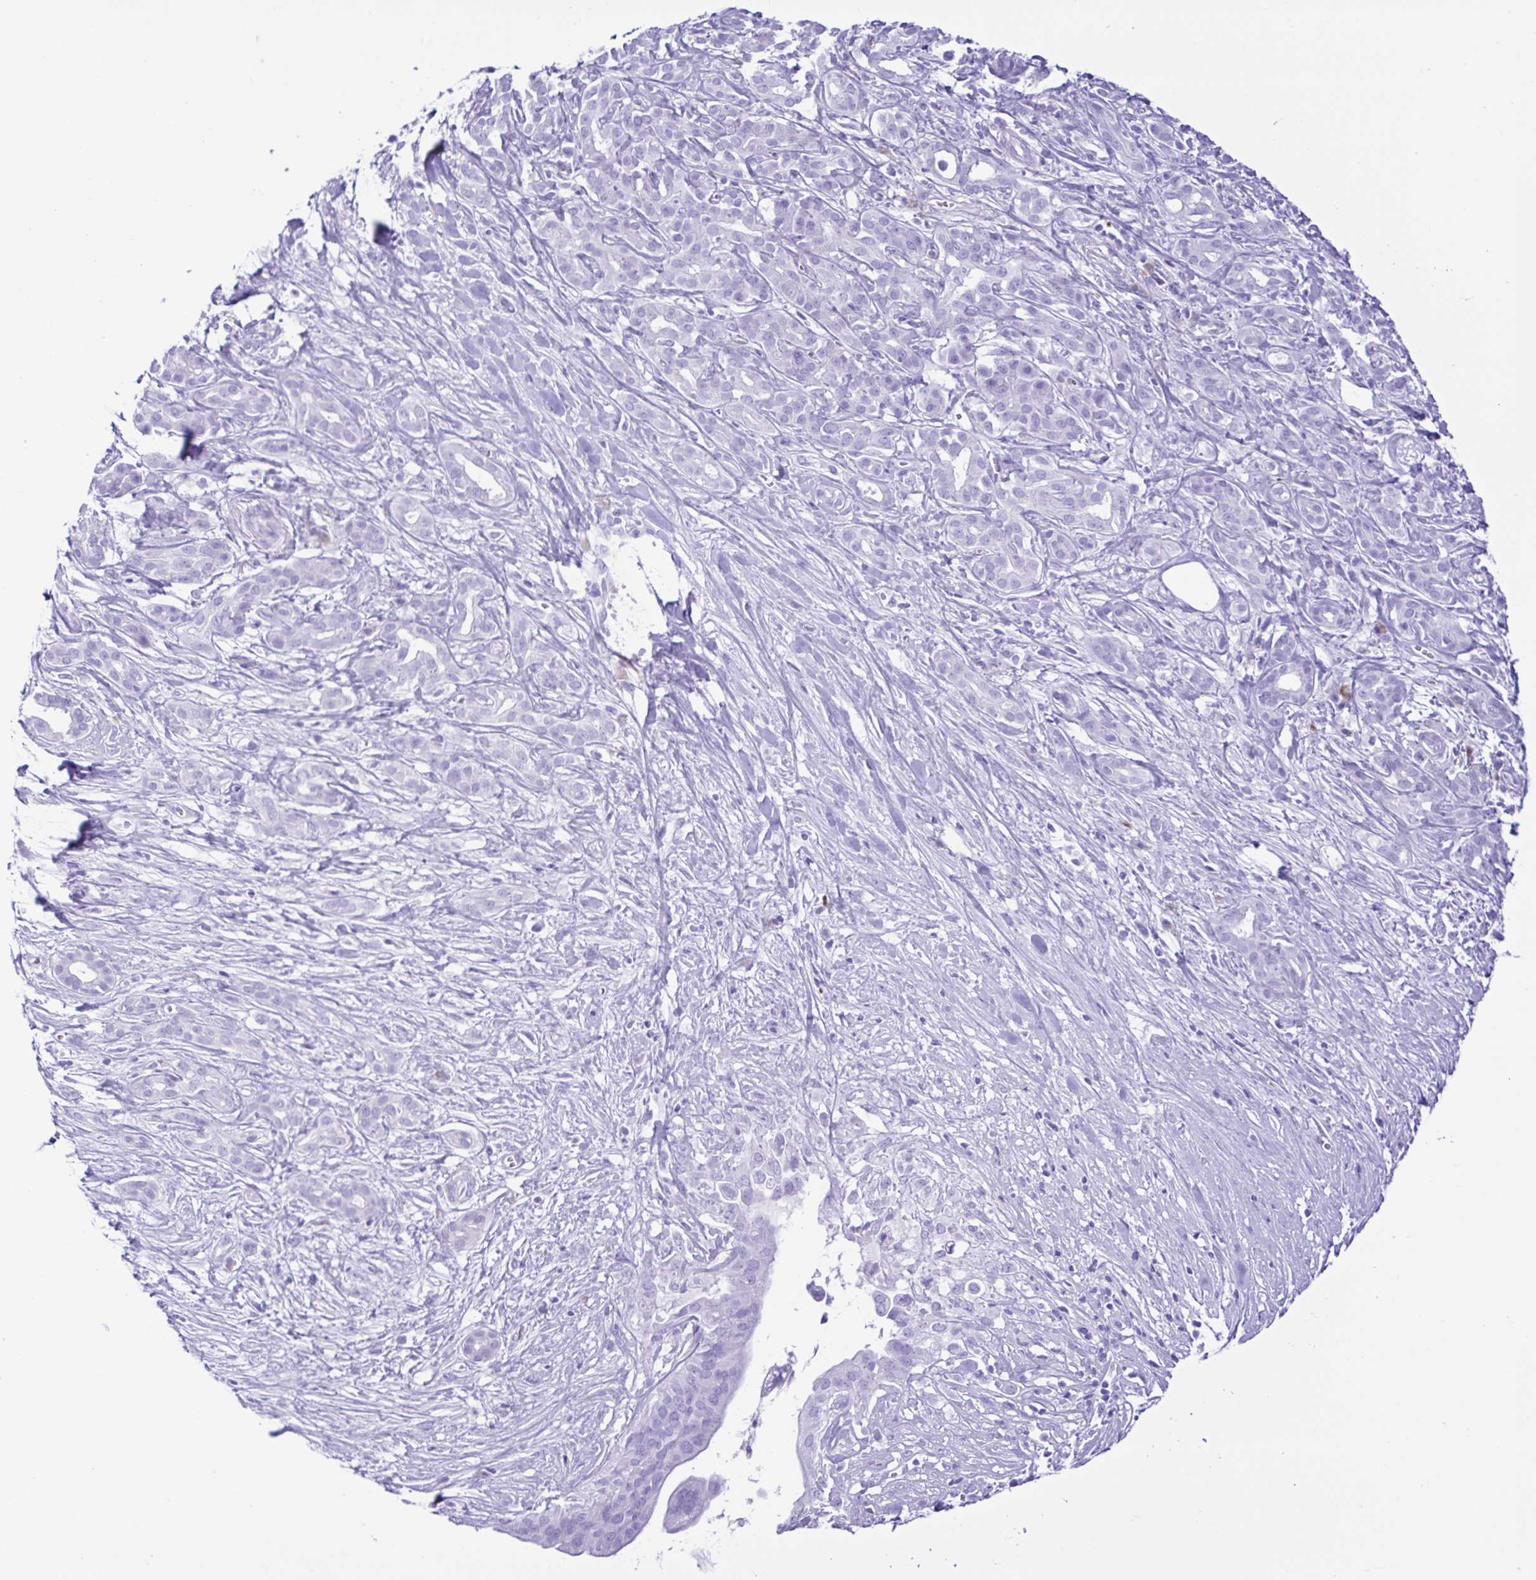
{"staining": {"intensity": "negative", "quantity": "none", "location": "none"}, "tissue": "pancreatic cancer", "cell_type": "Tumor cells", "image_type": "cancer", "snomed": [{"axis": "morphology", "description": "Adenocarcinoma, NOS"}, {"axis": "topography", "description": "Pancreas"}], "caption": "Tumor cells are negative for protein expression in human pancreatic cancer.", "gene": "GPR17", "patient": {"sex": "male", "age": 61}}